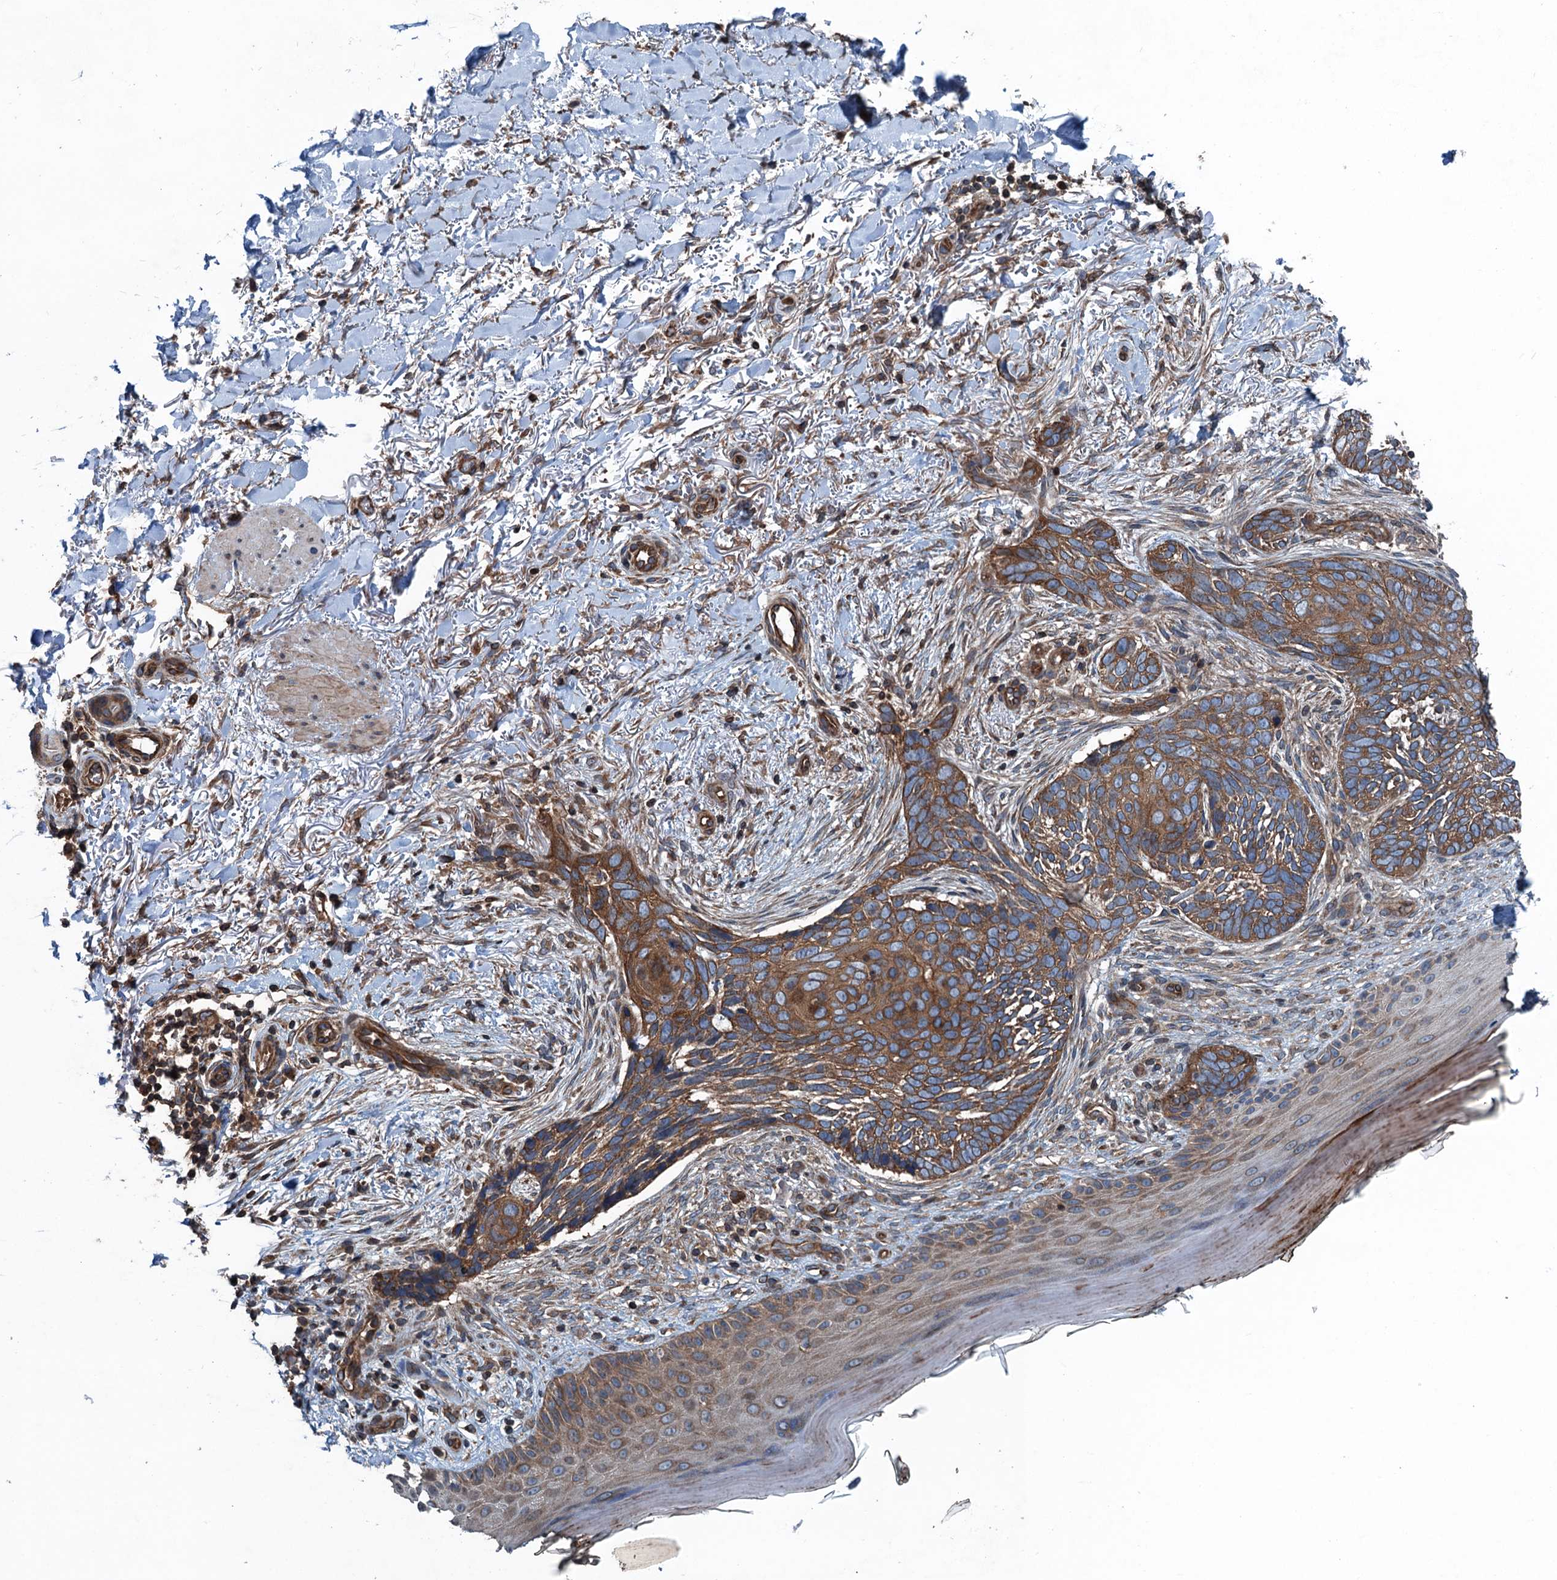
{"staining": {"intensity": "moderate", "quantity": ">75%", "location": "cytoplasmic/membranous"}, "tissue": "skin cancer", "cell_type": "Tumor cells", "image_type": "cancer", "snomed": [{"axis": "morphology", "description": "Normal tissue, NOS"}, {"axis": "morphology", "description": "Basal cell carcinoma"}, {"axis": "topography", "description": "Skin"}], "caption": "The image shows a brown stain indicating the presence of a protein in the cytoplasmic/membranous of tumor cells in skin basal cell carcinoma.", "gene": "TRAPPC8", "patient": {"sex": "female", "age": 67}}